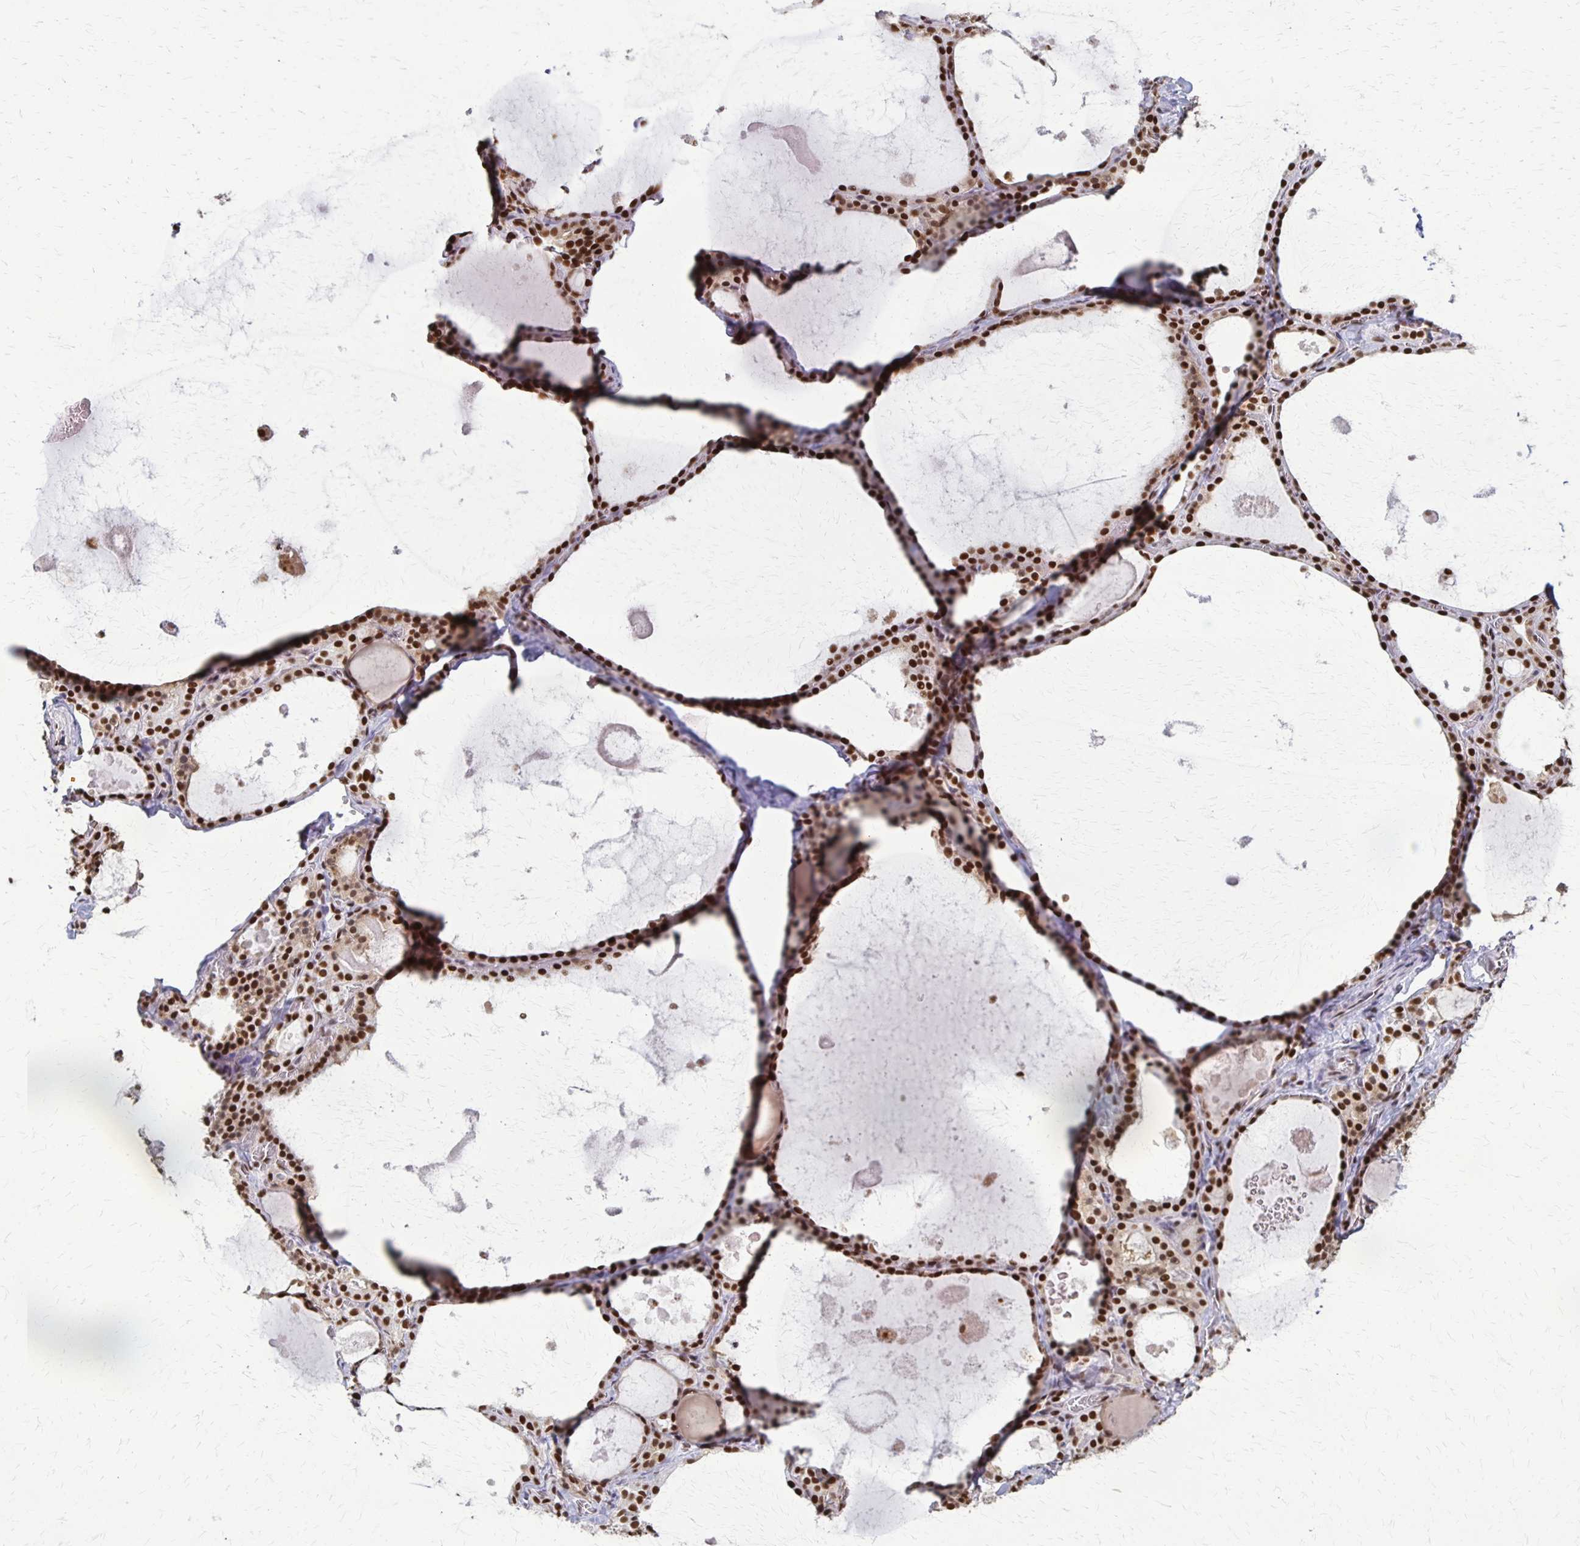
{"staining": {"intensity": "strong", "quantity": ">75%", "location": "nuclear"}, "tissue": "thyroid gland", "cell_type": "Glandular cells", "image_type": "normal", "snomed": [{"axis": "morphology", "description": "Normal tissue, NOS"}, {"axis": "topography", "description": "Thyroid gland"}], "caption": "The histopathology image reveals staining of unremarkable thyroid gland, revealing strong nuclear protein expression (brown color) within glandular cells. (Brightfield microscopy of DAB IHC at high magnification).", "gene": "XRCC6", "patient": {"sex": "male", "age": 56}}